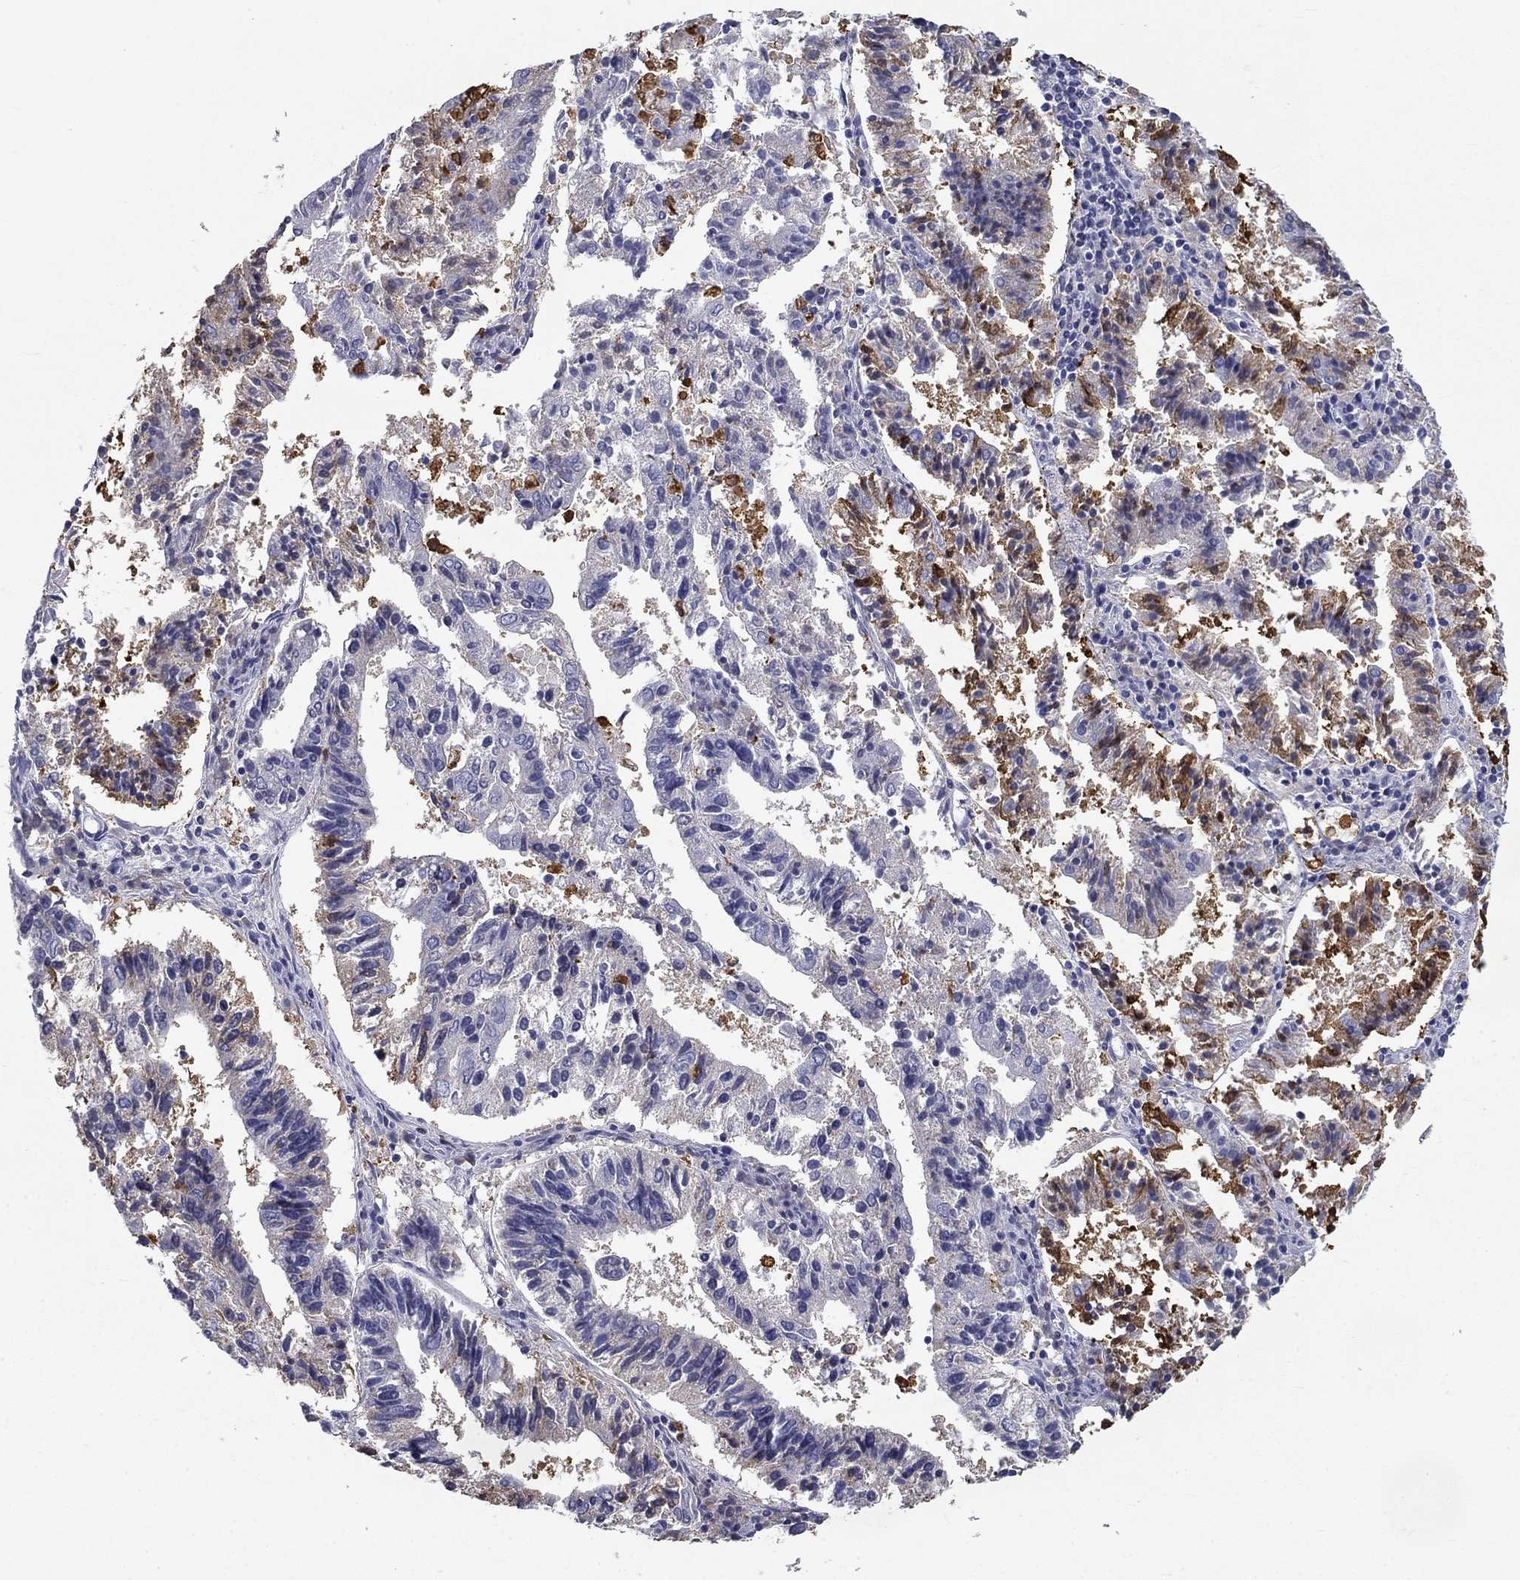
{"staining": {"intensity": "negative", "quantity": "none", "location": "none"}, "tissue": "endometrial cancer", "cell_type": "Tumor cells", "image_type": "cancer", "snomed": [{"axis": "morphology", "description": "Adenocarcinoma, NOS"}, {"axis": "topography", "description": "Endometrium"}], "caption": "Endometrial adenocarcinoma stained for a protein using immunohistochemistry shows no positivity tumor cells.", "gene": "IGSF8", "patient": {"sex": "female", "age": 82}}